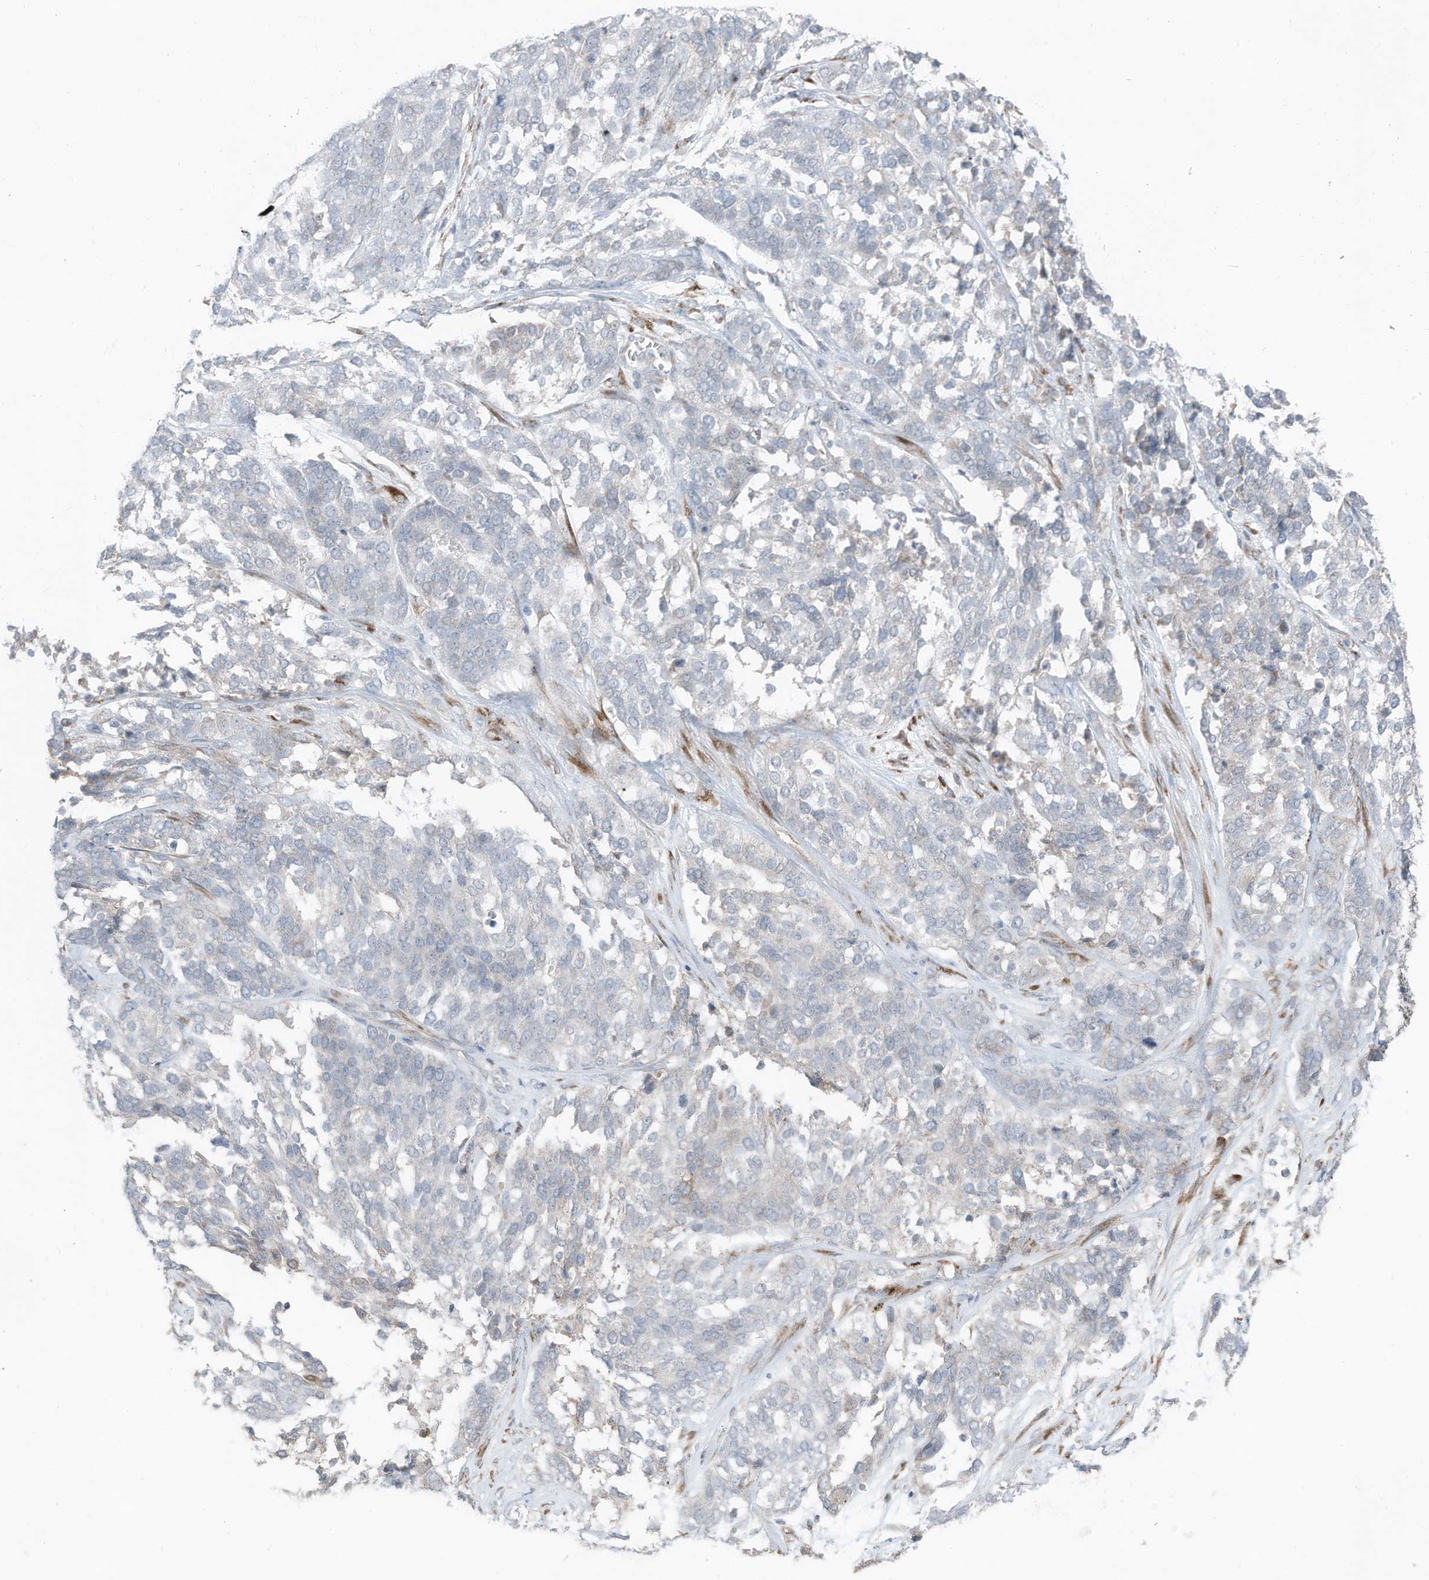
{"staining": {"intensity": "negative", "quantity": "none", "location": "none"}, "tissue": "ovarian cancer", "cell_type": "Tumor cells", "image_type": "cancer", "snomed": [{"axis": "morphology", "description": "Cystadenocarcinoma, serous, NOS"}, {"axis": "topography", "description": "Ovary"}], "caption": "Immunohistochemistry (IHC) histopathology image of ovarian cancer stained for a protein (brown), which displays no staining in tumor cells.", "gene": "ARHGEF33", "patient": {"sex": "female", "age": 44}}